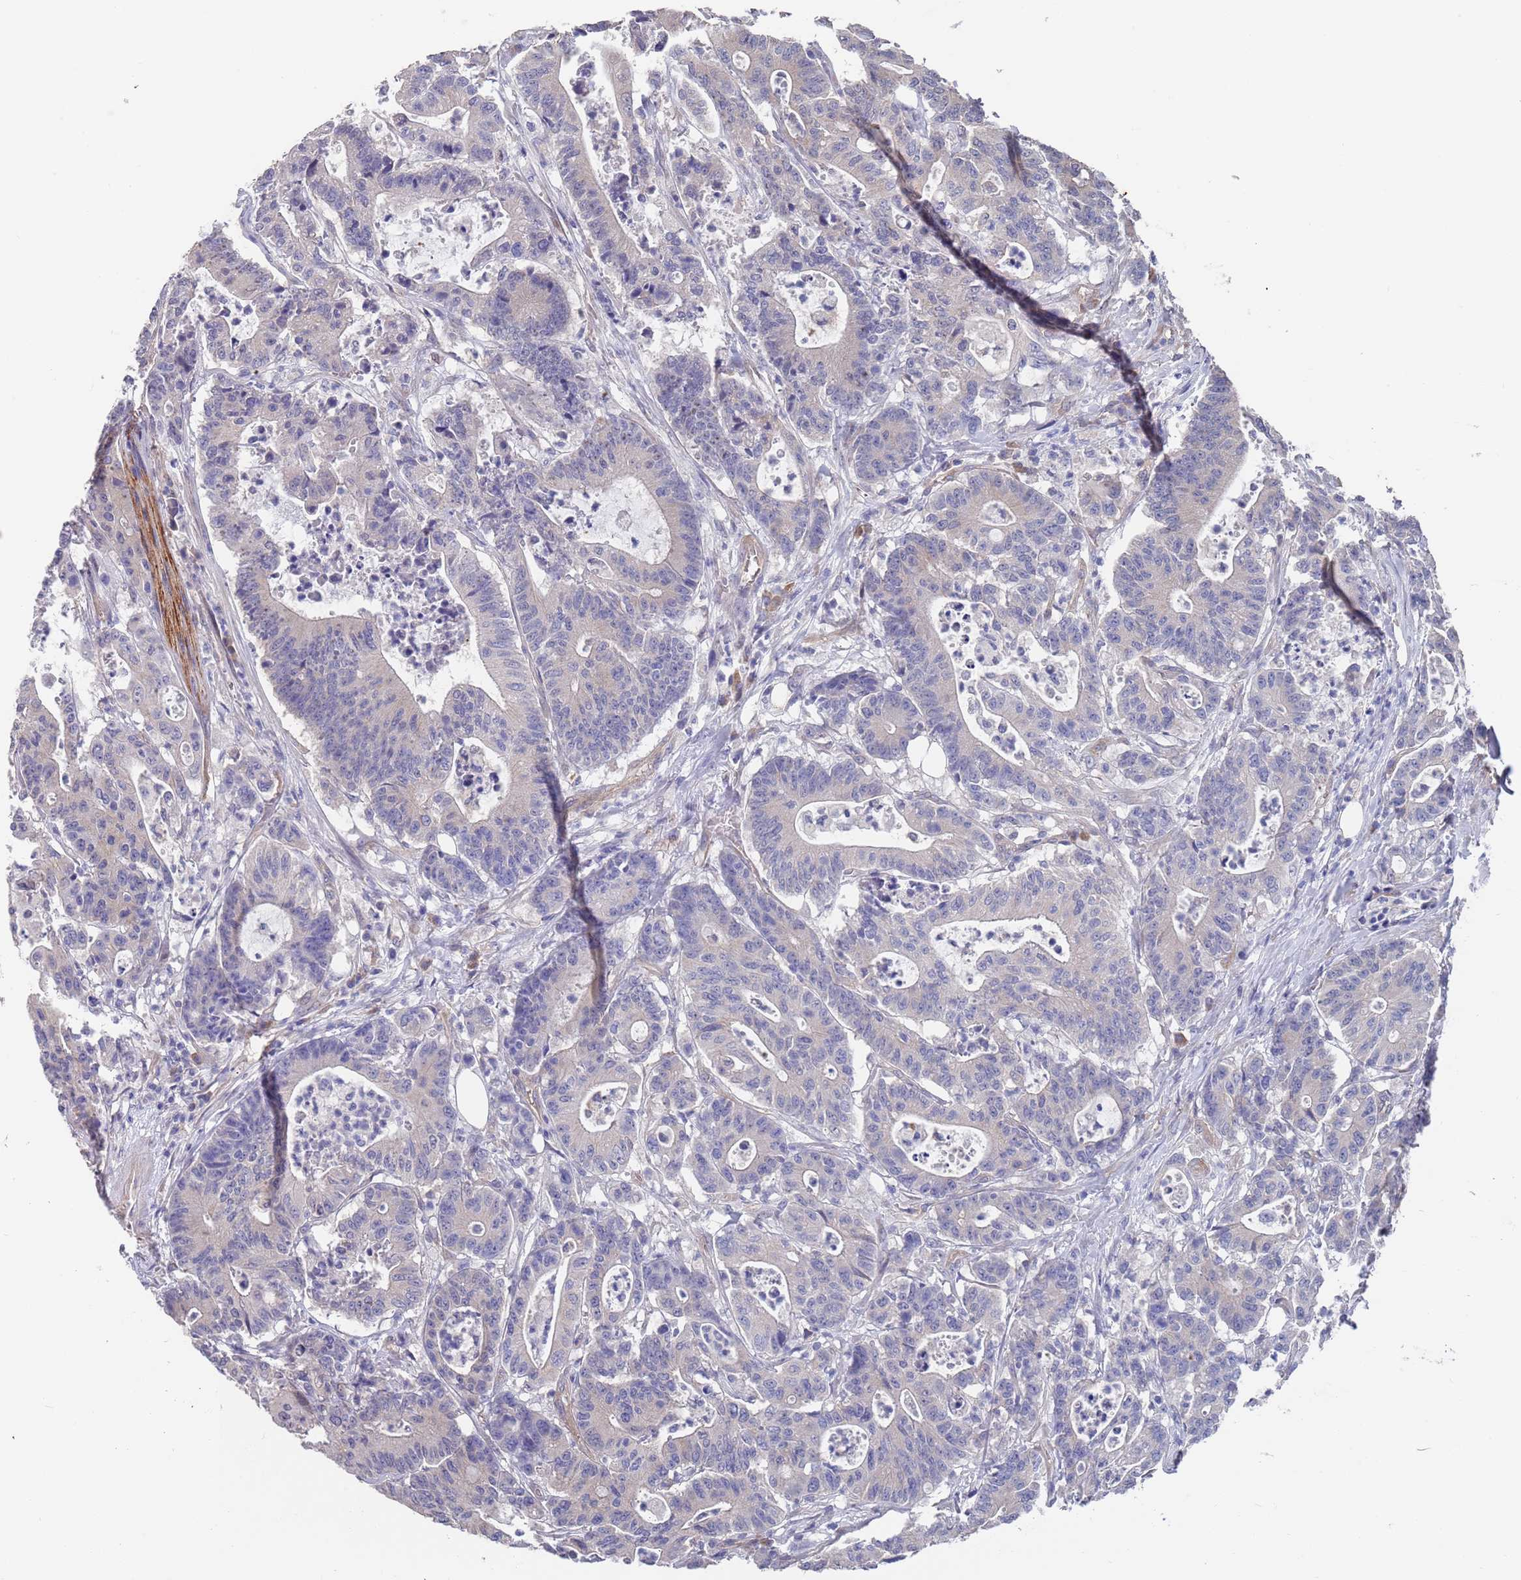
{"staining": {"intensity": "negative", "quantity": "none", "location": "none"}, "tissue": "colorectal cancer", "cell_type": "Tumor cells", "image_type": "cancer", "snomed": [{"axis": "morphology", "description": "Adenocarcinoma, NOS"}, {"axis": "topography", "description": "Colon"}], "caption": "Image shows no protein expression in tumor cells of adenocarcinoma (colorectal) tissue.", "gene": "ANK2", "patient": {"sex": "female", "age": 84}}